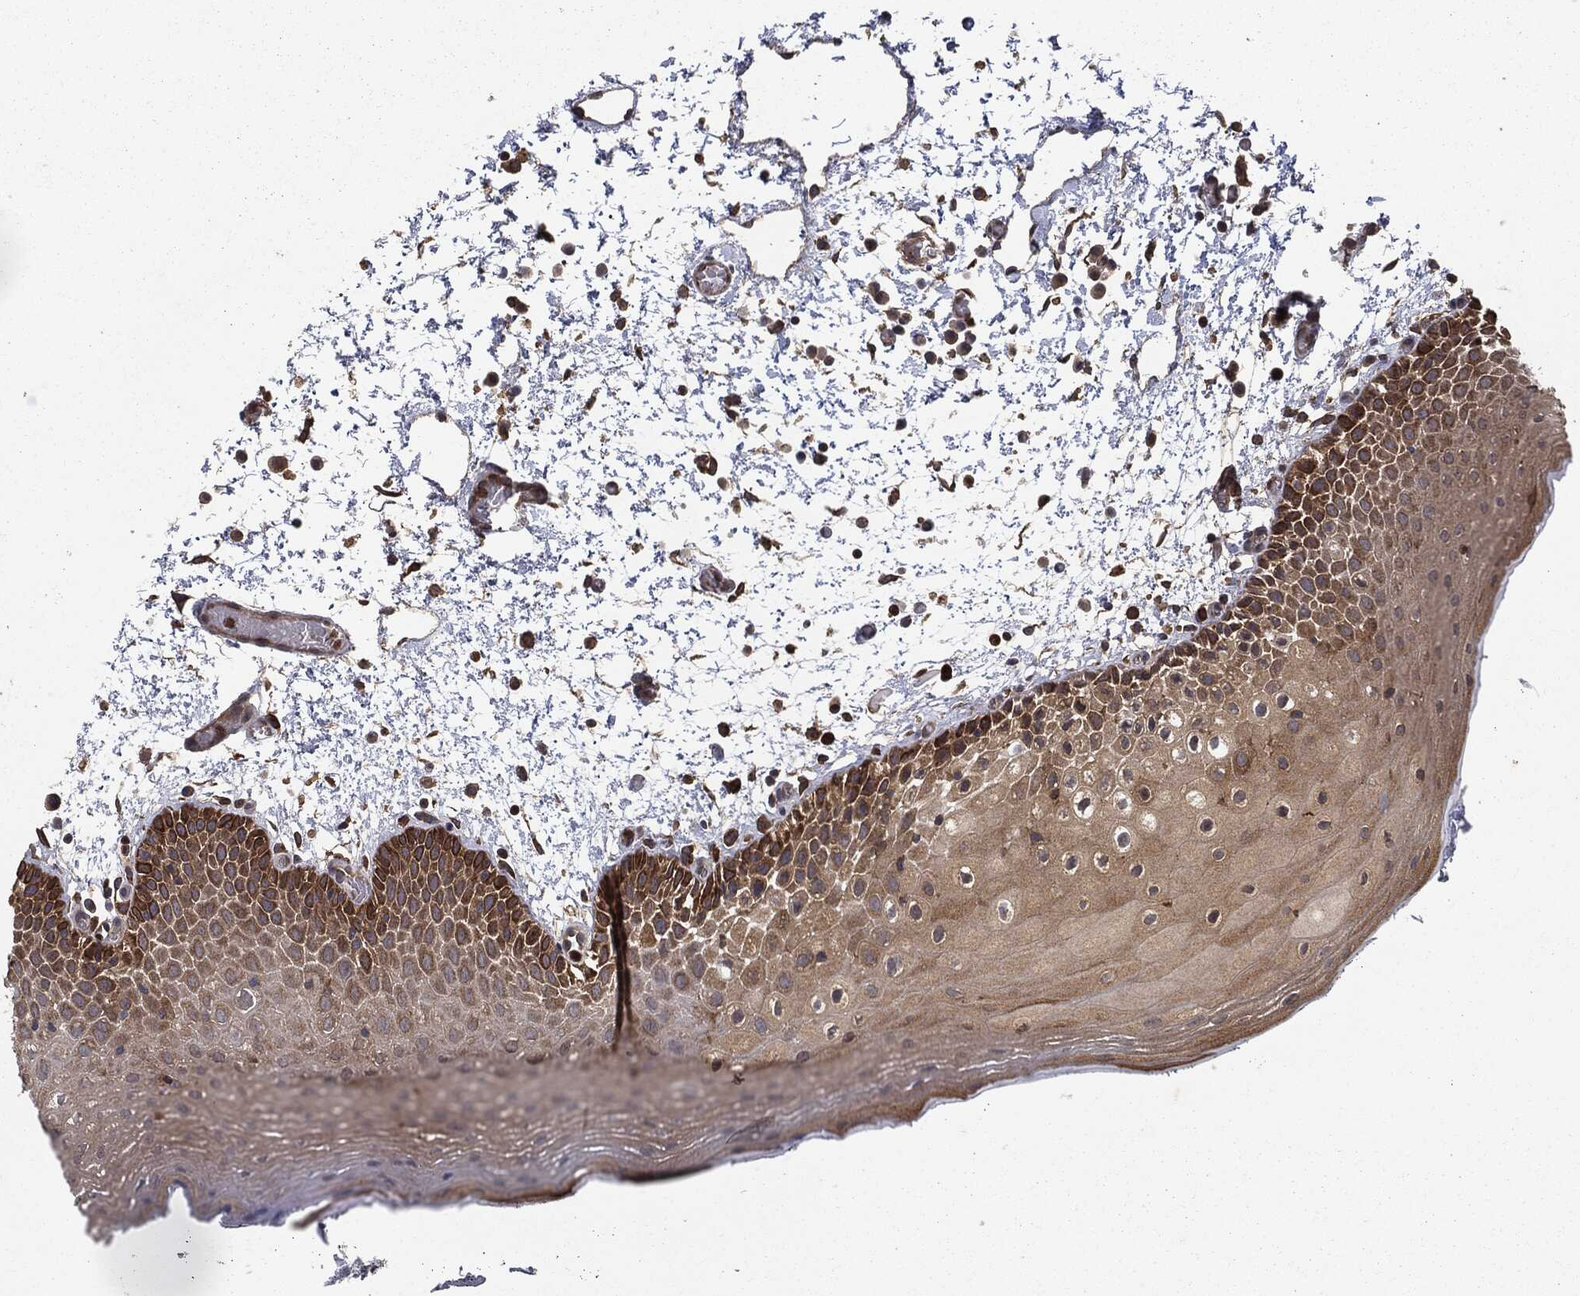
{"staining": {"intensity": "strong", "quantity": "<25%", "location": "cytoplasmic/membranous"}, "tissue": "oral mucosa", "cell_type": "Squamous epithelial cells", "image_type": "normal", "snomed": [{"axis": "morphology", "description": "Normal tissue, NOS"}, {"axis": "morphology", "description": "Squamous cell carcinoma, NOS"}, {"axis": "topography", "description": "Oral tissue"}, {"axis": "topography", "description": "Tounge, NOS"}, {"axis": "topography", "description": "Head-Neck"}], "caption": "Immunohistochemical staining of normal oral mucosa displays strong cytoplasmic/membranous protein staining in approximately <25% of squamous epithelial cells.", "gene": "GNB5", "patient": {"sex": "female", "age": 80}}